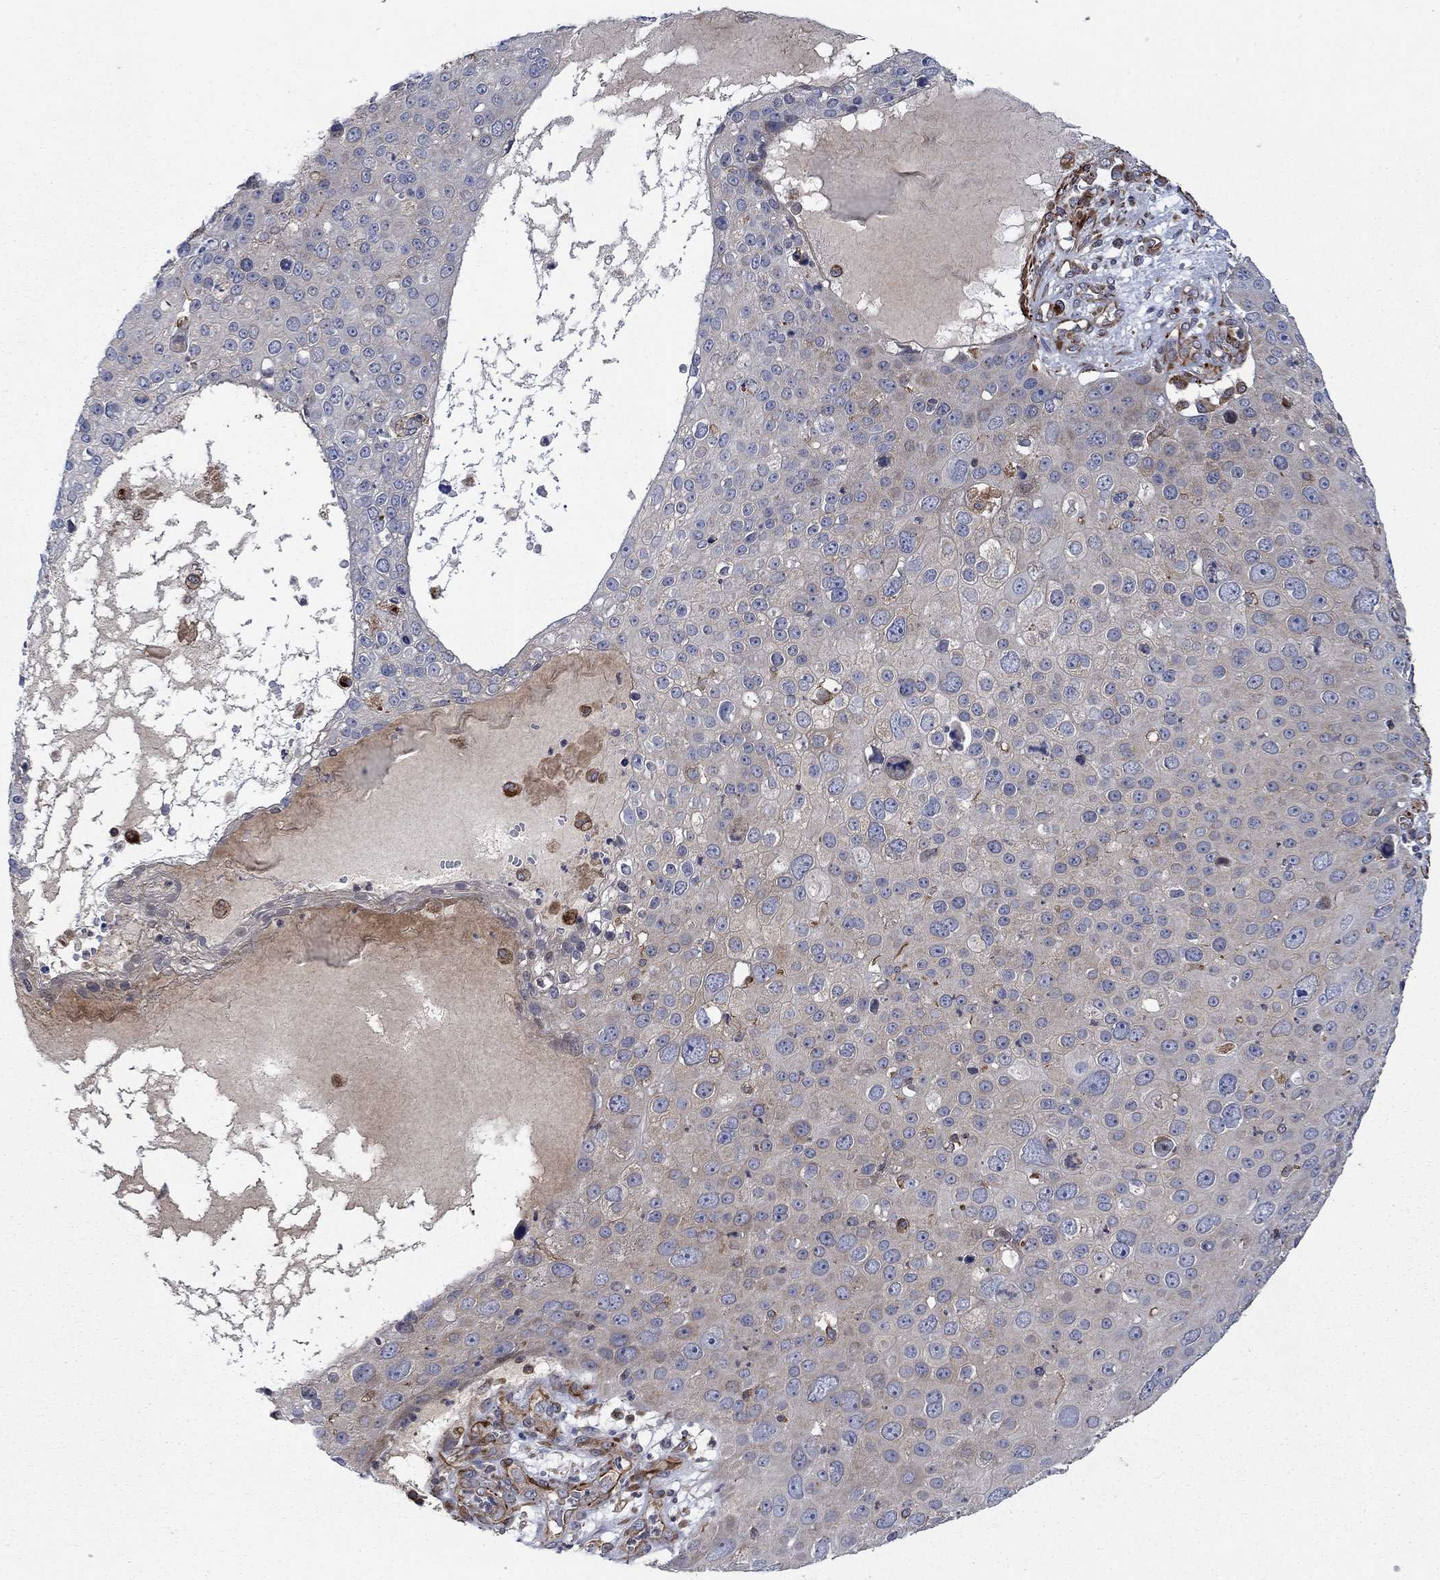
{"staining": {"intensity": "weak", "quantity": "25%-75%", "location": "cytoplasmic/membranous"}, "tissue": "skin cancer", "cell_type": "Tumor cells", "image_type": "cancer", "snomed": [{"axis": "morphology", "description": "Squamous cell carcinoma, NOS"}, {"axis": "topography", "description": "Skin"}], "caption": "Immunohistochemistry (DAB) staining of human skin cancer displays weak cytoplasmic/membranous protein positivity in approximately 25%-75% of tumor cells.", "gene": "NDUFC1", "patient": {"sex": "male", "age": 71}}